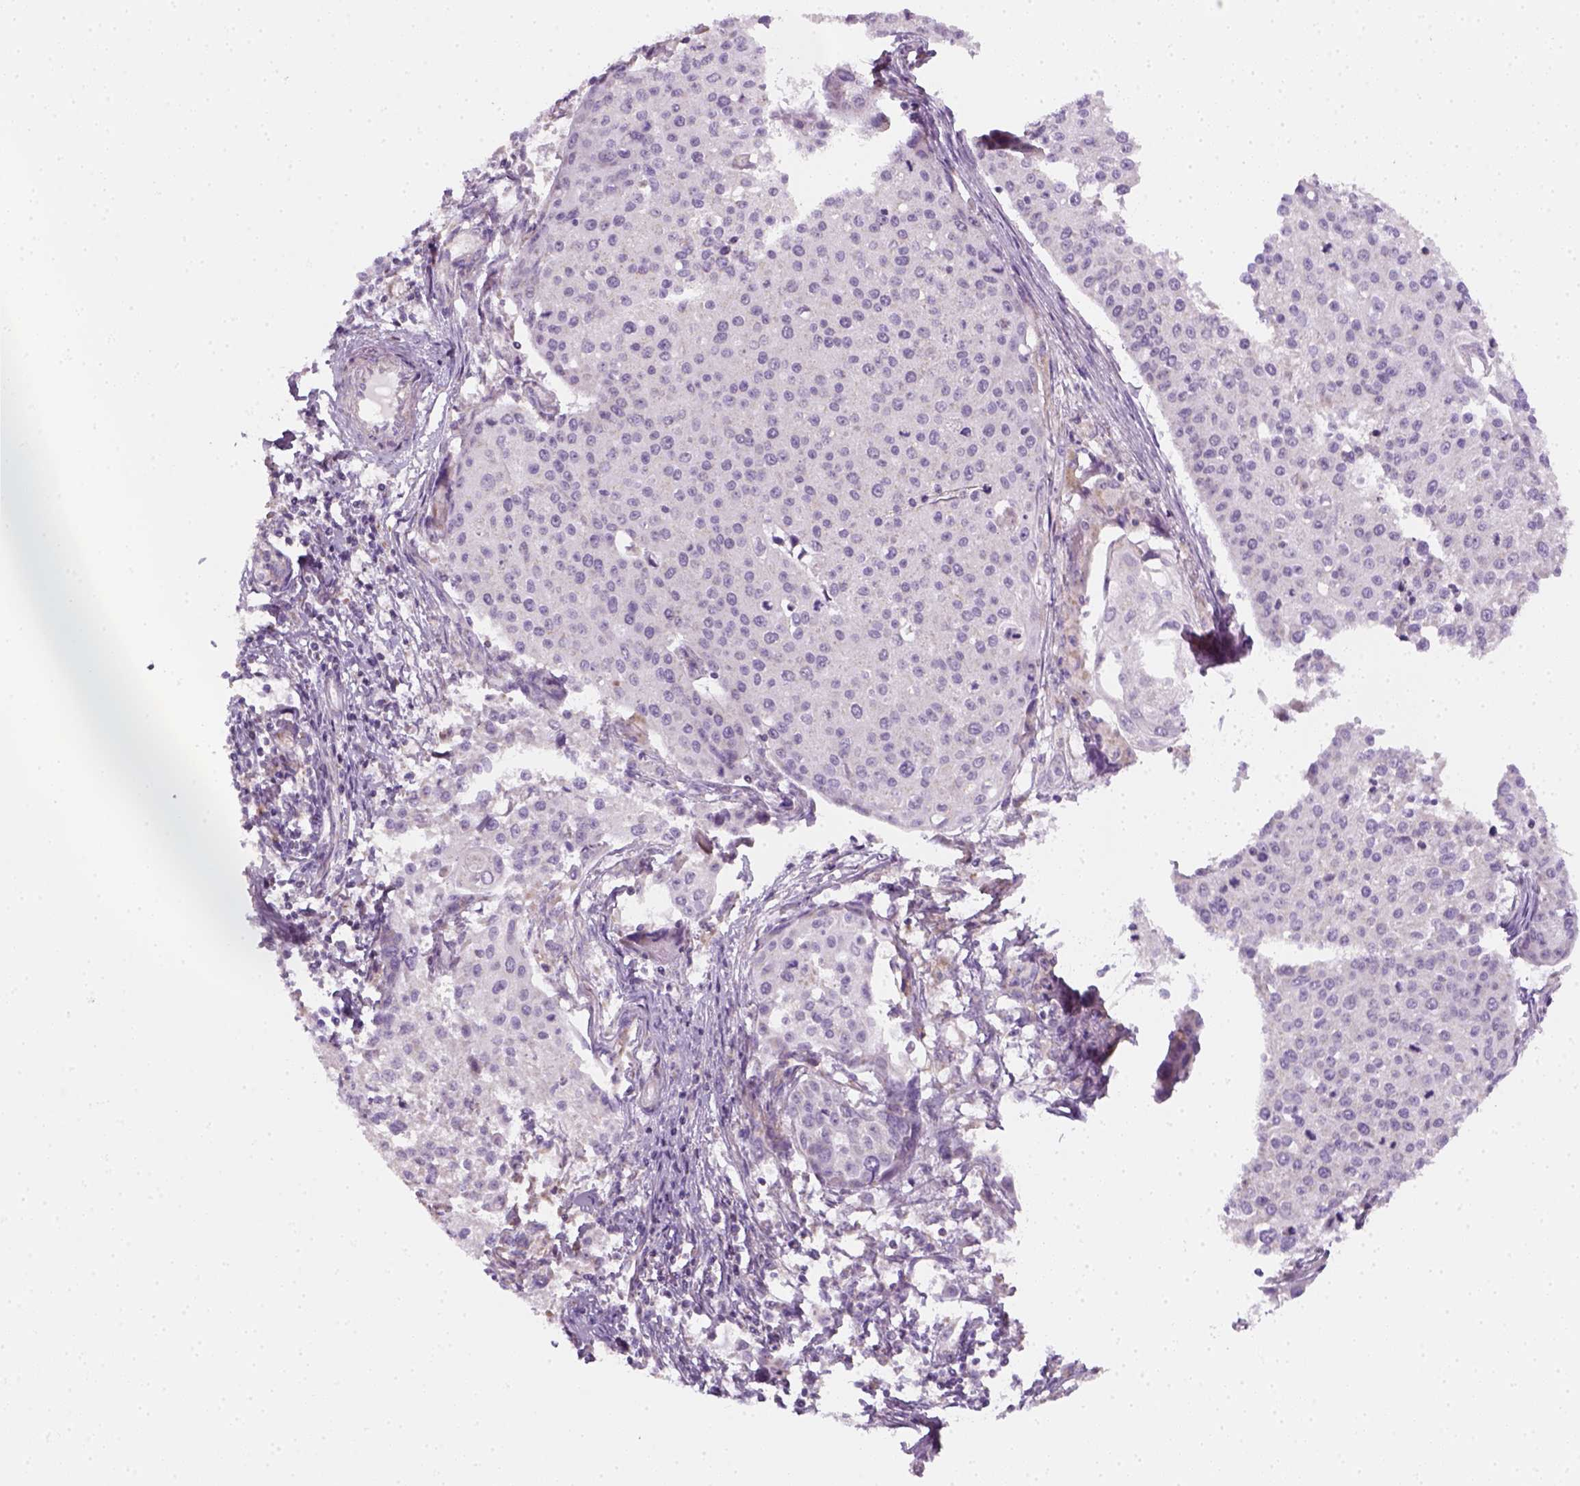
{"staining": {"intensity": "negative", "quantity": "none", "location": "none"}, "tissue": "cervical cancer", "cell_type": "Tumor cells", "image_type": "cancer", "snomed": [{"axis": "morphology", "description": "Squamous cell carcinoma, NOS"}, {"axis": "topography", "description": "Cervix"}], "caption": "The histopathology image shows no staining of tumor cells in cervical cancer.", "gene": "AWAT2", "patient": {"sex": "female", "age": 38}}